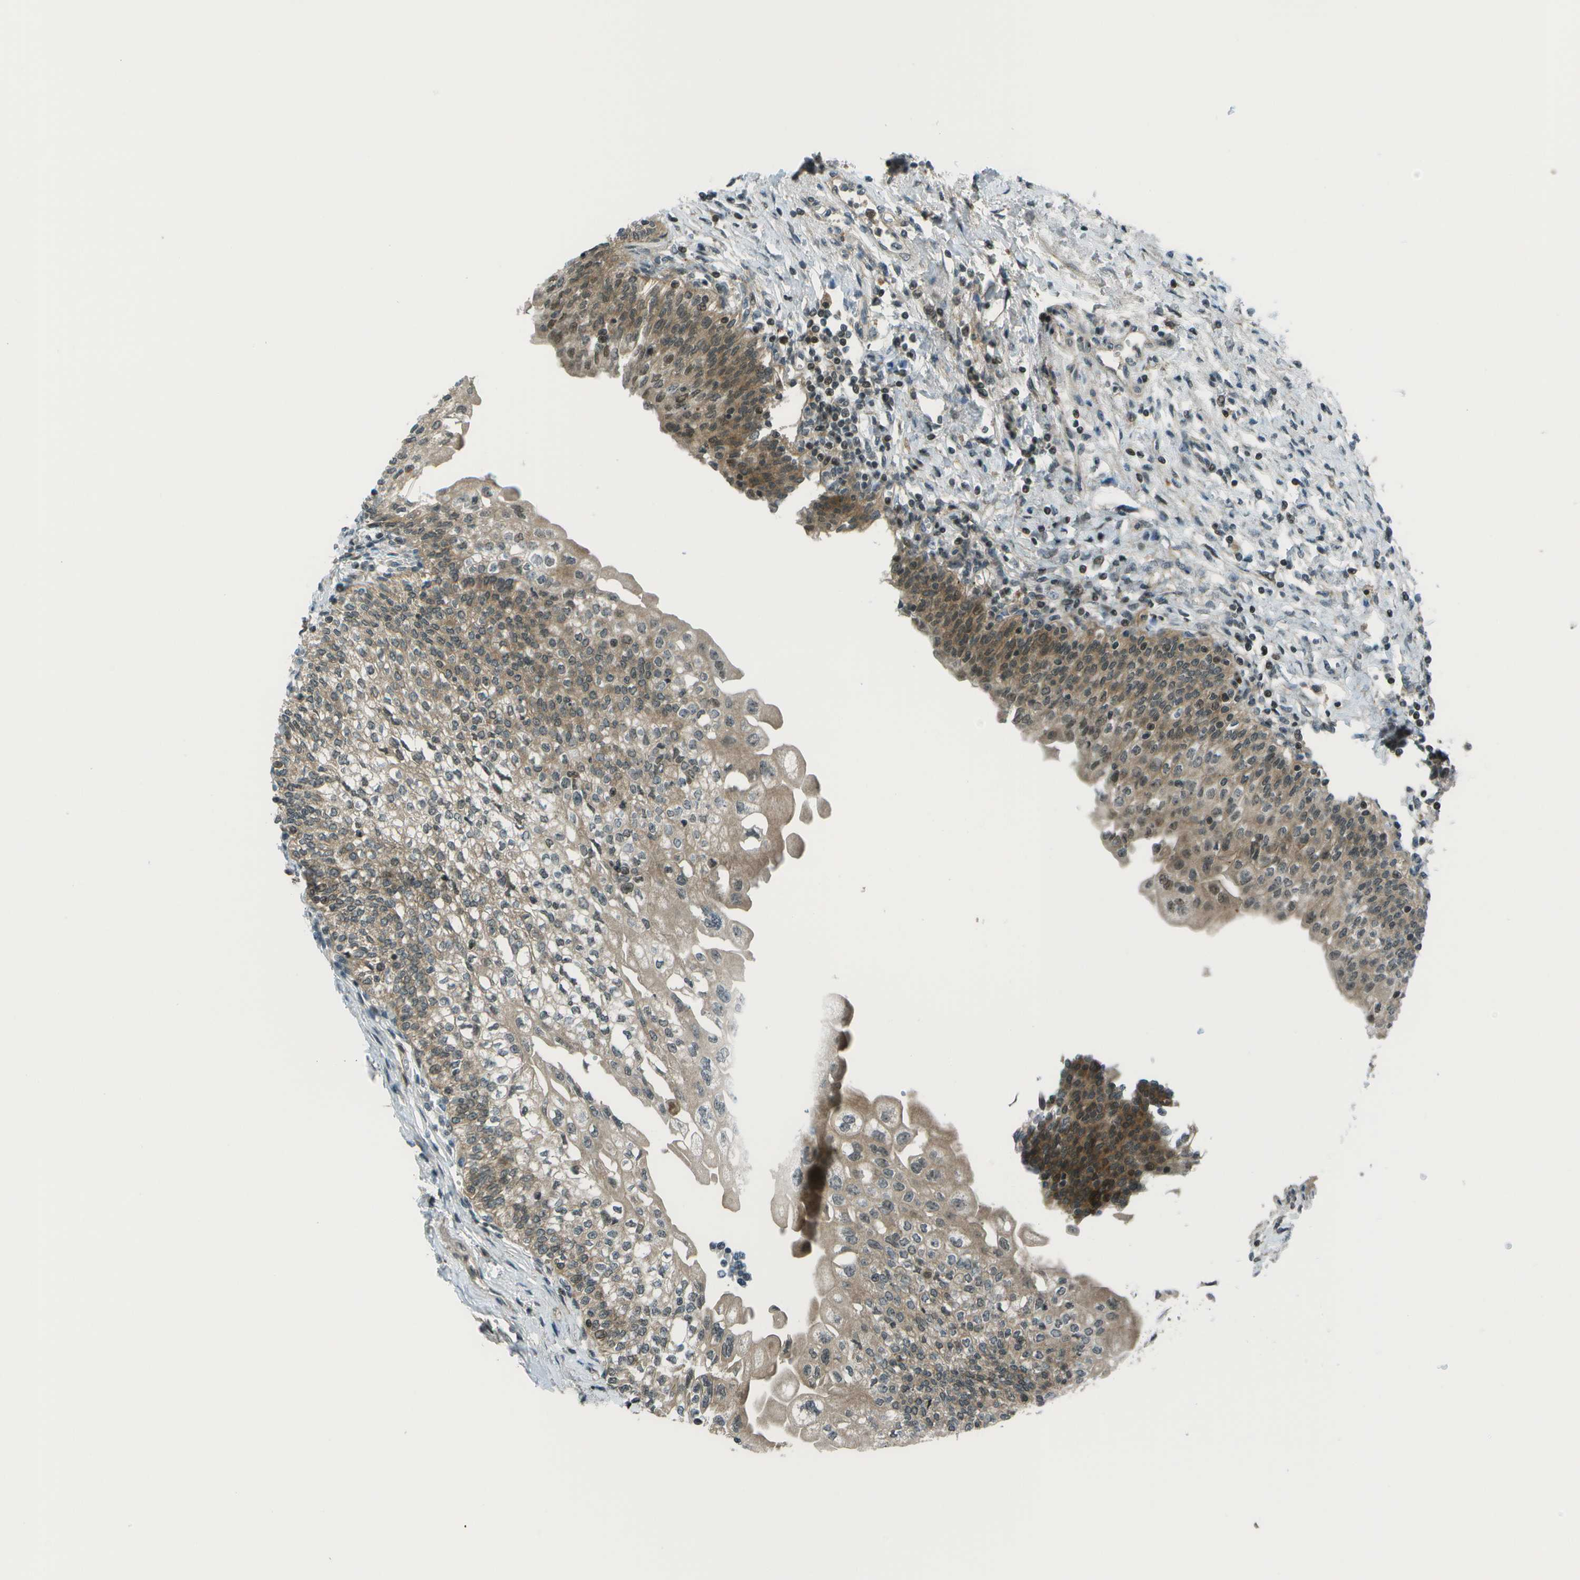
{"staining": {"intensity": "moderate", "quantity": ">75%", "location": "cytoplasmic/membranous"}, "tissue": "urinary bladder", "cell_type": "Urothelial cells", "image_type": "normal", "snomed": [{"axis": "morphology", "description": "Normal tissue, NOS"}, {"axis": "topography", "description": "Urinary bladder"}], "caption": "Immunohistochemistry (IHC) histopathology image of normal human urinary bladder stained for a protein (brown), which displays medium levels of moderate cytoplasmic/membranous staining in about >75% of urothelial cells.", "gene": "TMEM19", "patient": {"sex": "male", "age": 55}}